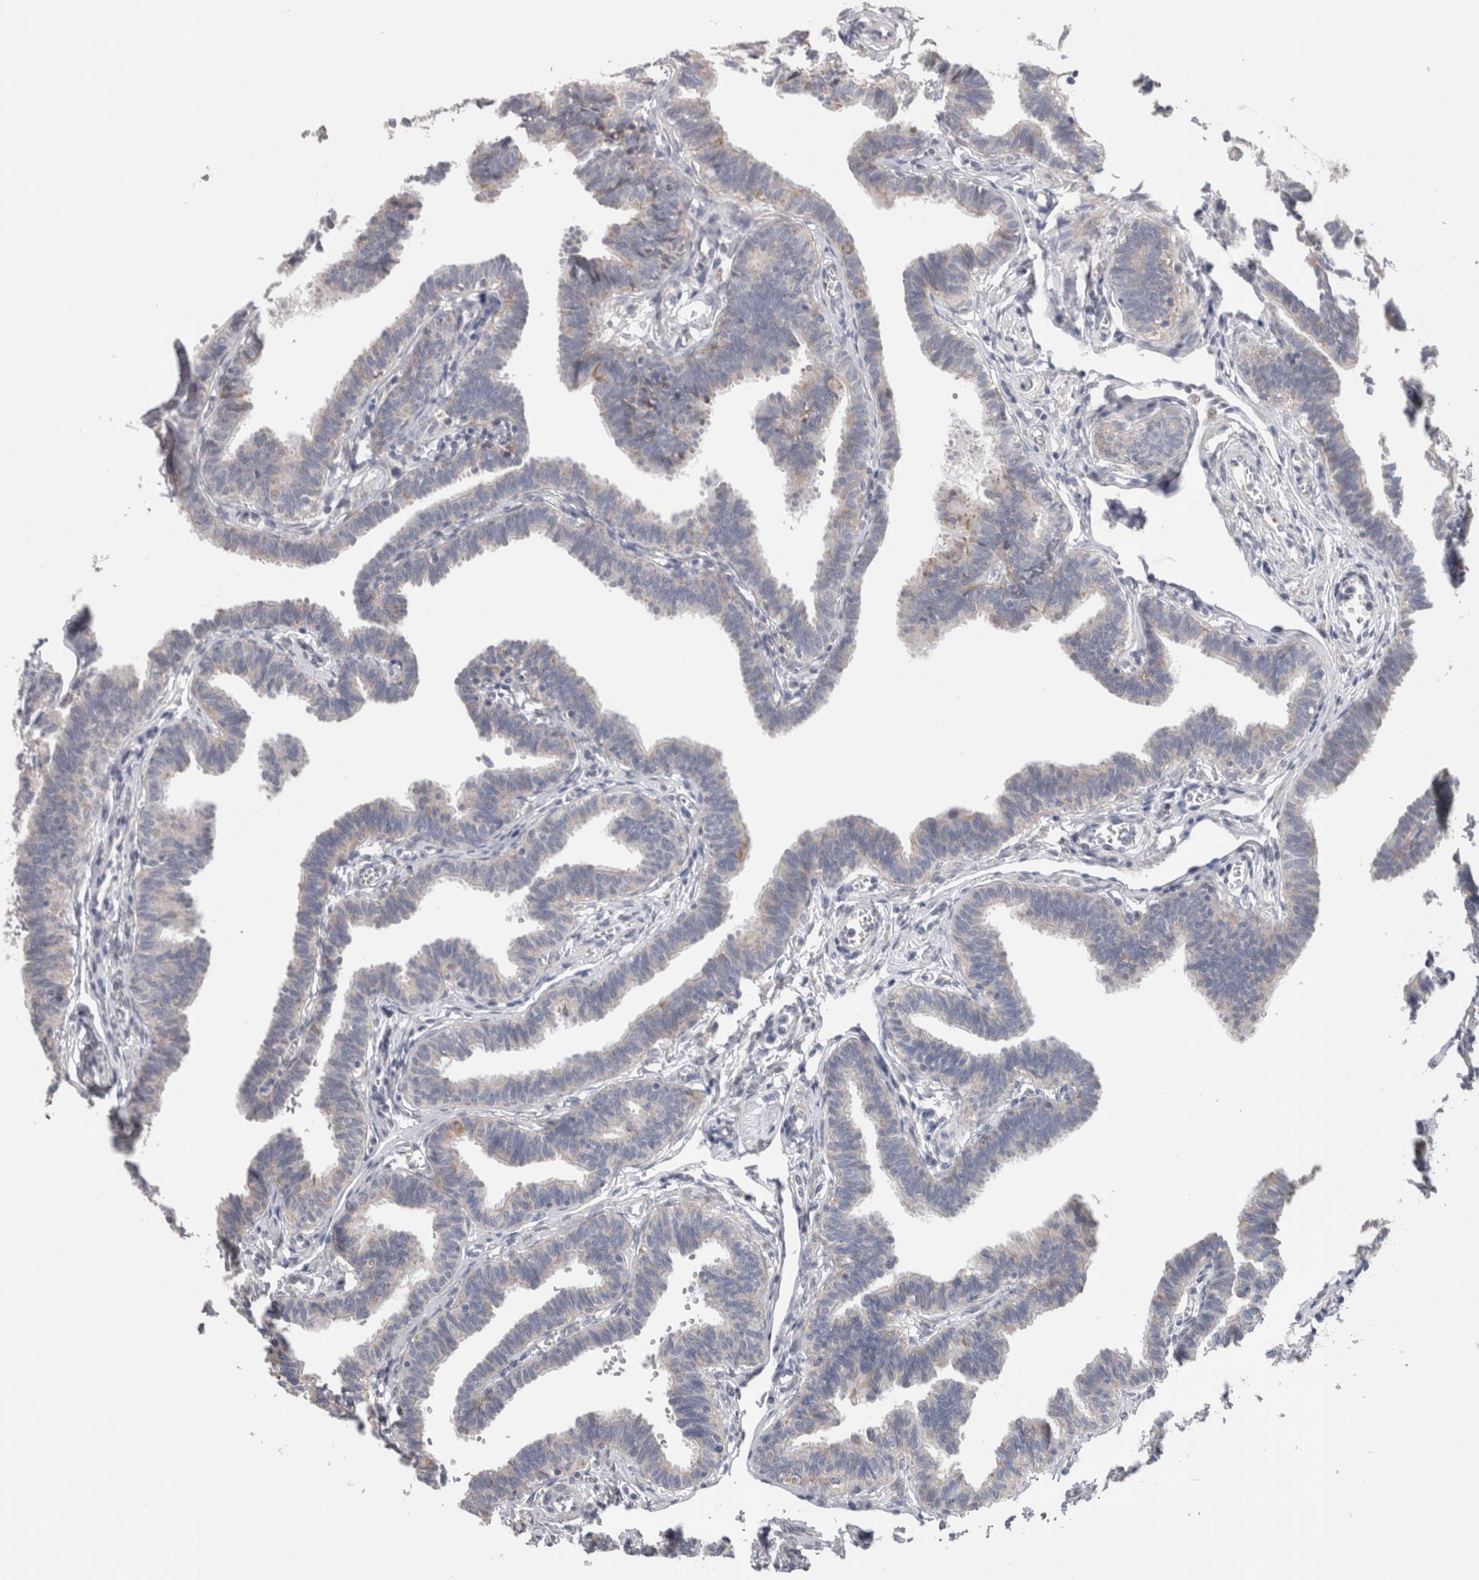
{"staining": {"intensity": "weak", "quantity": "<25%", "location": "cytoplasmic/membranous"}, "tissue": "fallopian tube", "cell_type": "Glandular cells", "image_type": "normal", "snomed": [{"axis": "morphology", "description": "Normal tissue, NOS"}, {"axis": "topography", "description": "Fallopian tube"}, {"axis": "topography", "description": "Ovary"}], "caption": "DAB immunohistochemical staining of benign human fallopian tube exhibits no significant expression in glandular cells. (DAB immunohistochemistry (IHC) with hematoxylin counter stain).", "gene": "GDAP1", "patient": {"sex": "female", "age": 23}}